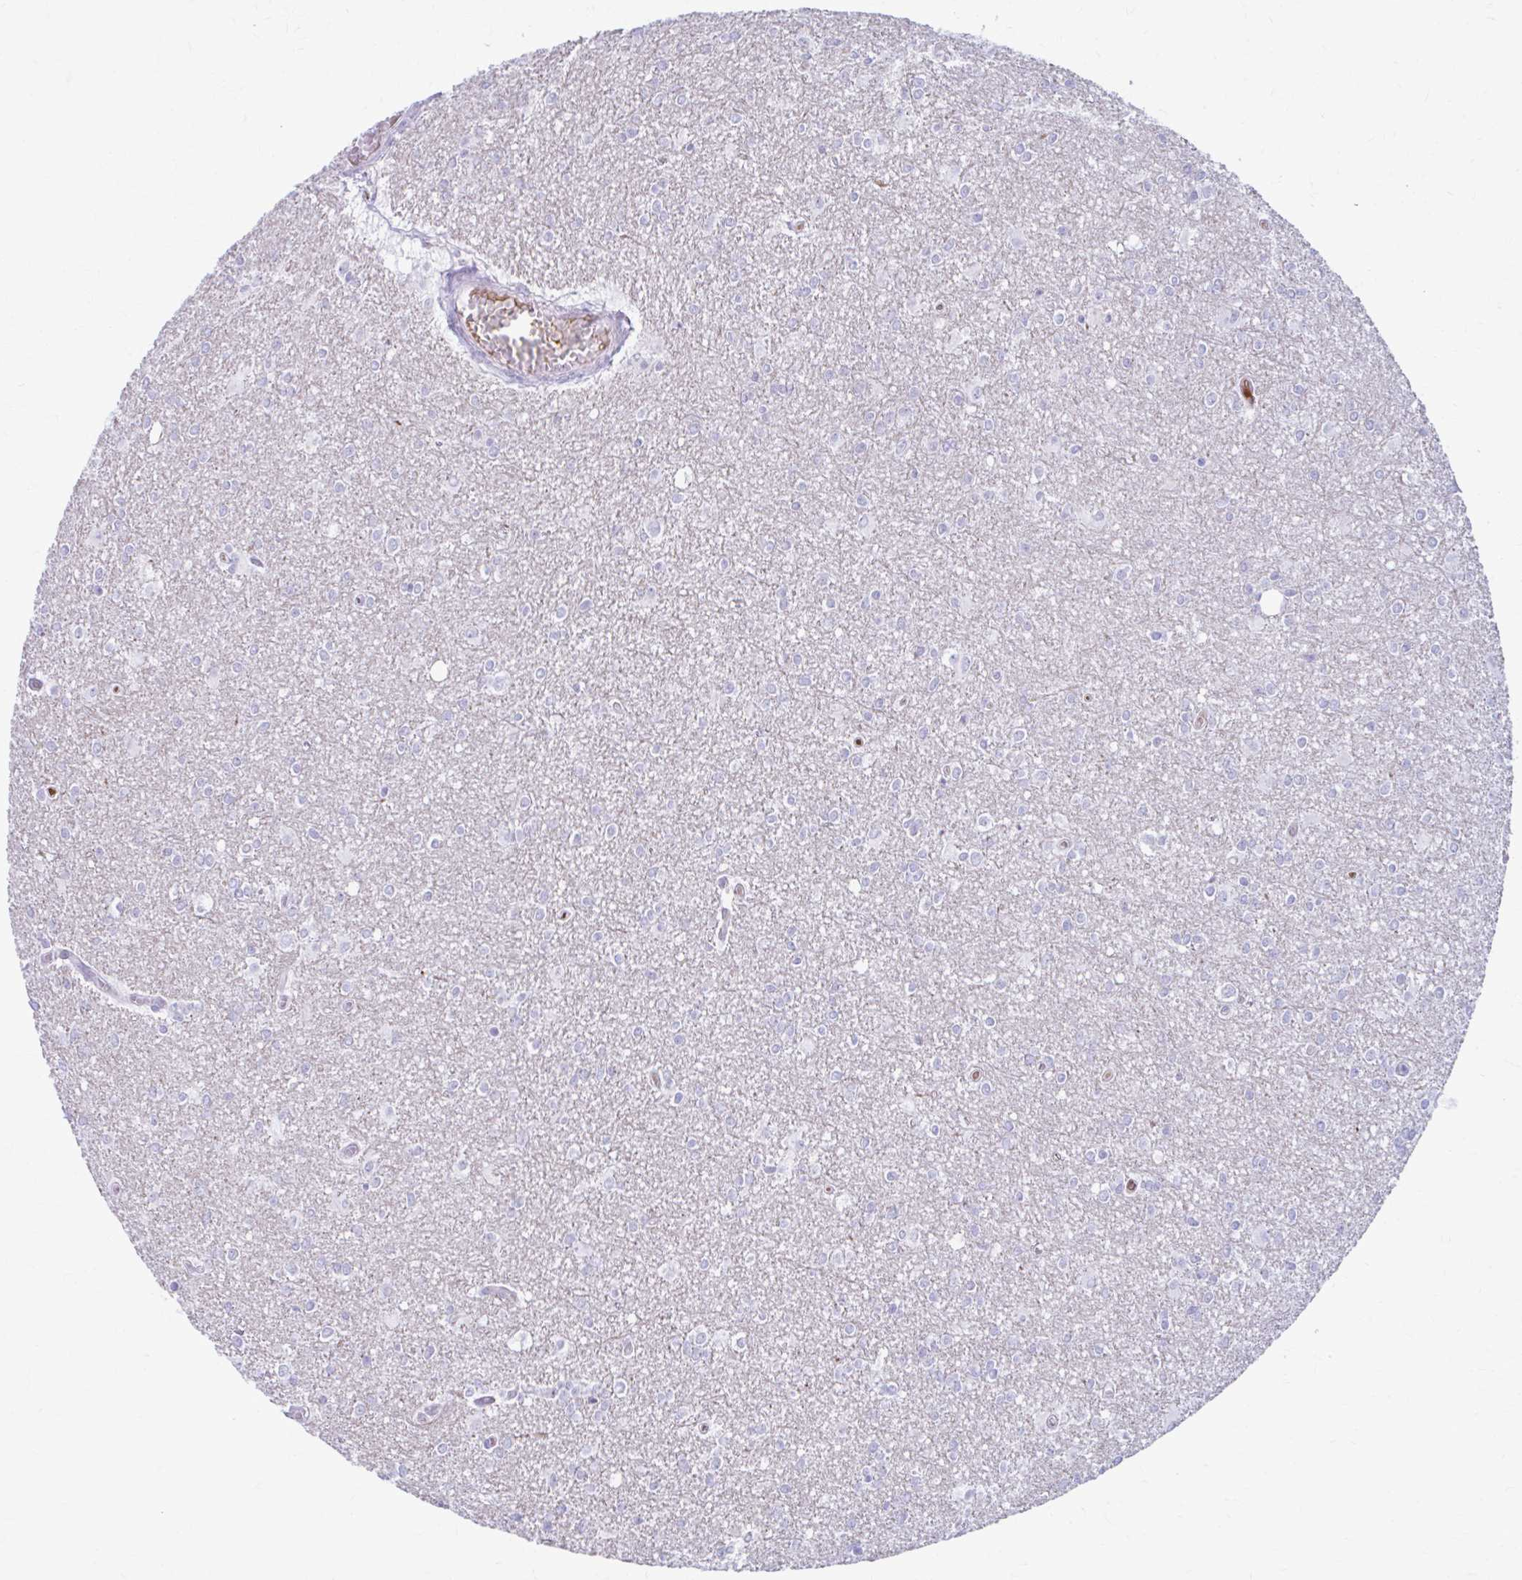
{"staining": {"intensity": "negative", "quantity": "none", "location": "none"}, "tissue": "glioma", "cell_type": "Tumor cells", "image_type": "cancer", "snomed": [{"axis": "morphology", "description": "Glioma, malignant, High grade"}, {"axis": "topography", "description": "Brain"}], "caption": "This is a histopathology image of IHC staining of malignant glioma (high-grade), which shows no positivity in tumor cells.", "gene": "C12orf71", "patient": {"sex": "male", "age": 48}}